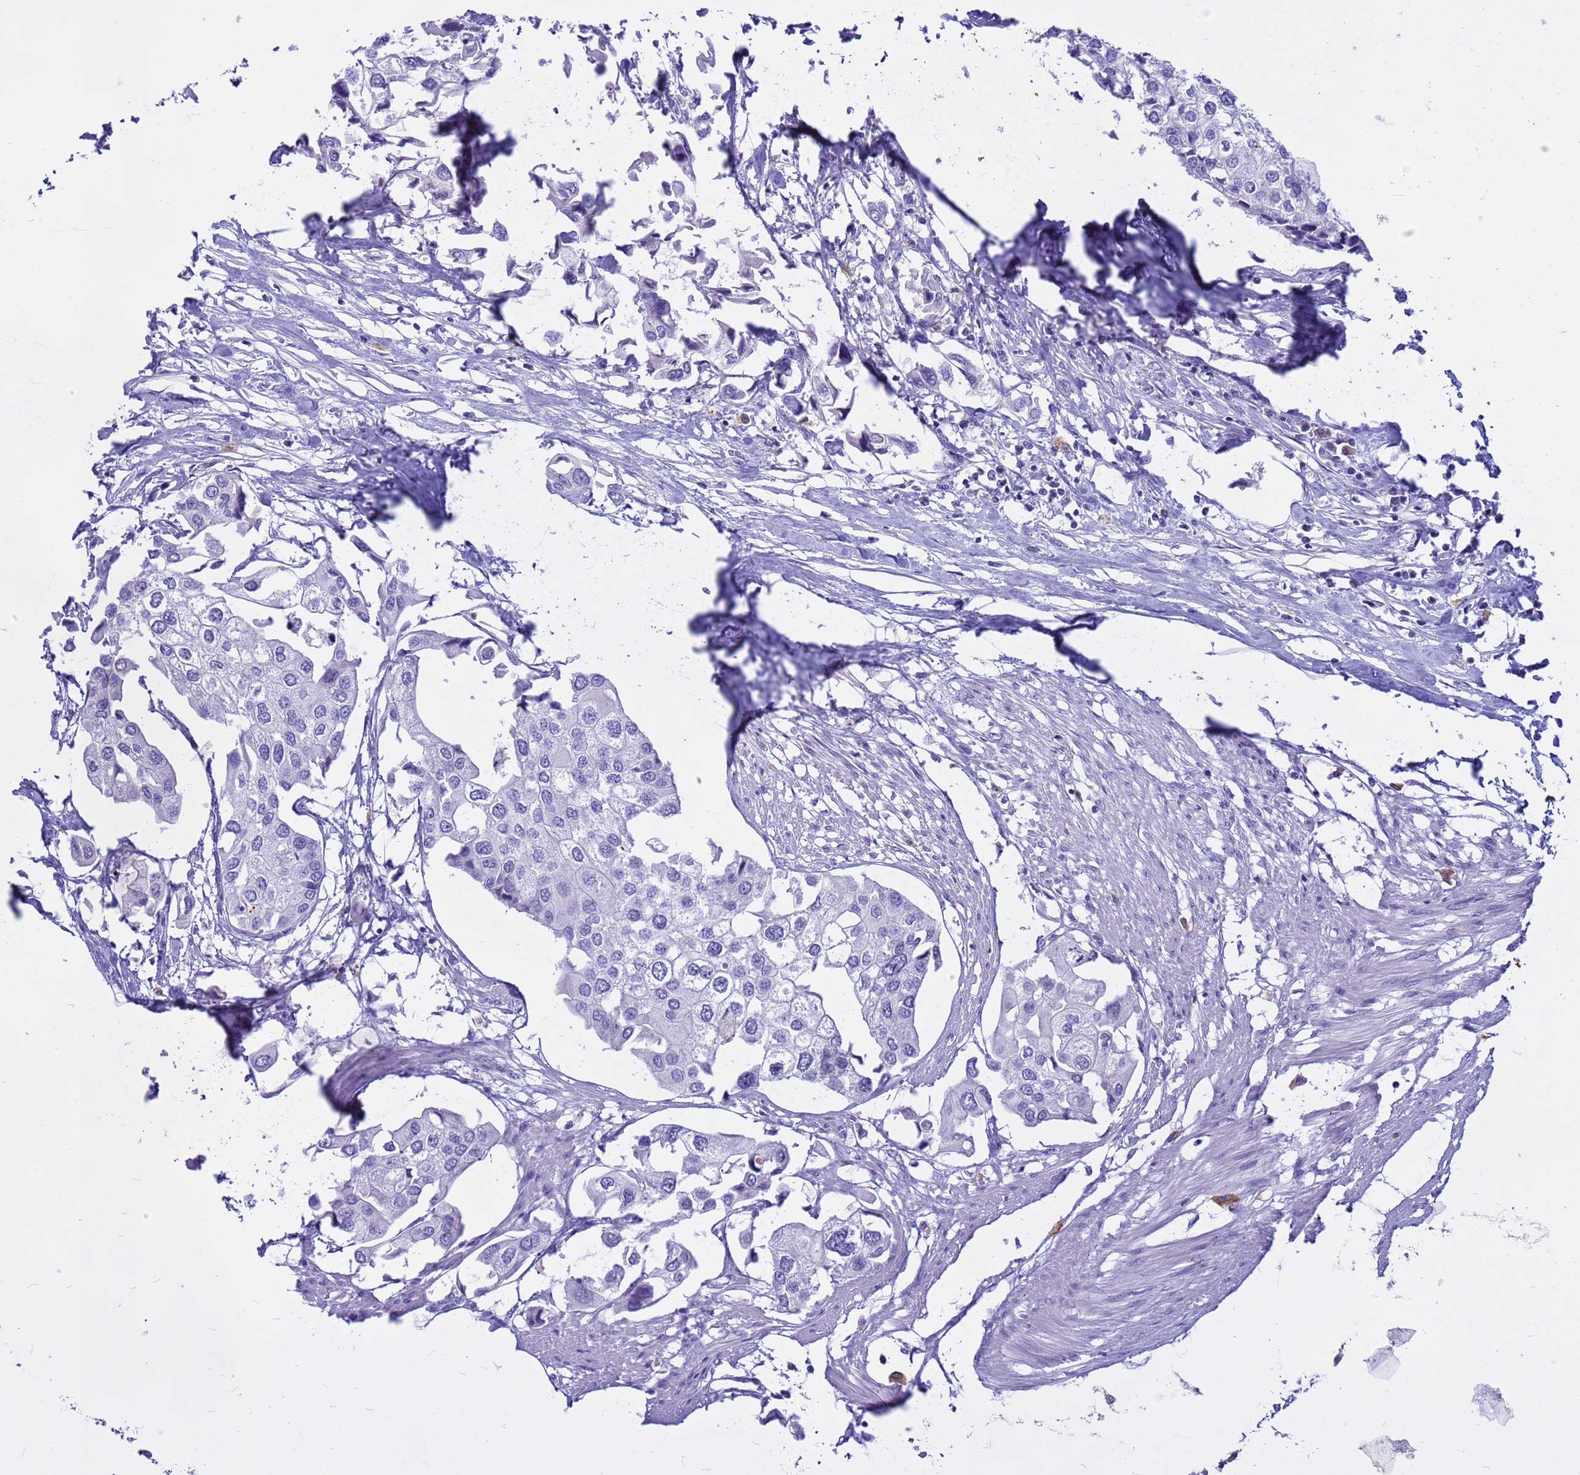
{"staining": {"intensity": "negative", "quantity": "none", "location": "none"}, "tissue": "urothelial cancer", "cell_type": "Tumor cells", "image_type": "cancer", "snomed": [{"axis": "morphology", "description": "Urothelial carcinoma, High grade"}, {"axis": "topography", "description": "Urinary bladder"}], "caption": "This is an immunohistochemistry (IHC) photomicrograph of human urothelial cancer. There is no positivity in tumor cells.", "gene": "DMRTC2", "patient": {"sex": "male", "age": 64}}